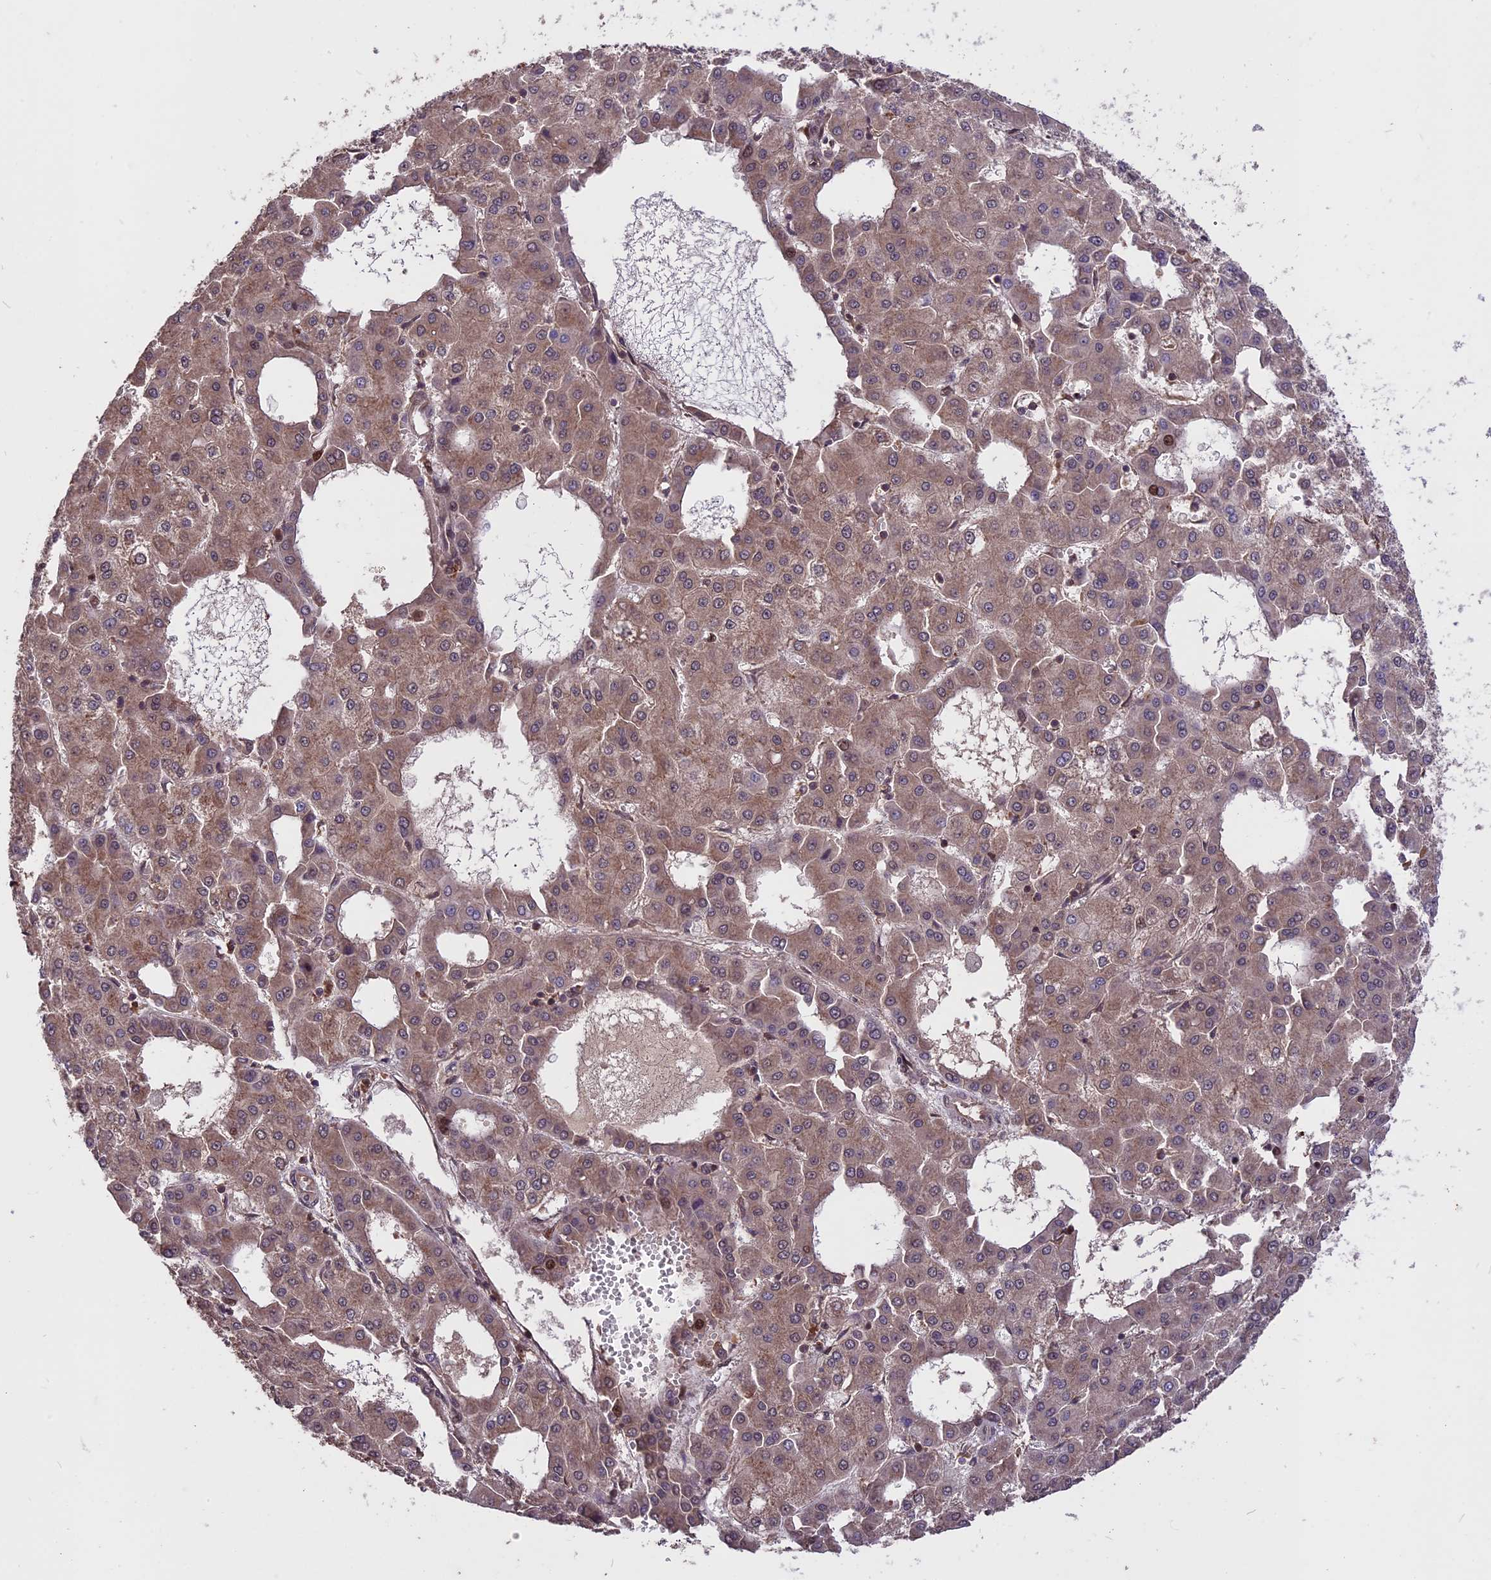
{"staining": {"intensity": "weak", "quantity": ">75%", "location": "cytoplasmic/membranous"}, "tissue": "liver cancer", "cell_type": "Tumor cells", "image_type": "cancer", "snomed": [{"axis": "morphology", "description": "Carcinoma, Hepatocellular, NOS"}, {"axis": "topography", "description": "Liver"}], "caption": "Immunohistochemistry (IHC) (DAB (3,3'-diaminobenzidine)) staining of liver cancer shows weak cytoplasmic/membranous protein expression in approximately >75% of tumor cells.", "gene": "ZNF598", "patient": {"sex": "male", "age": 47}}